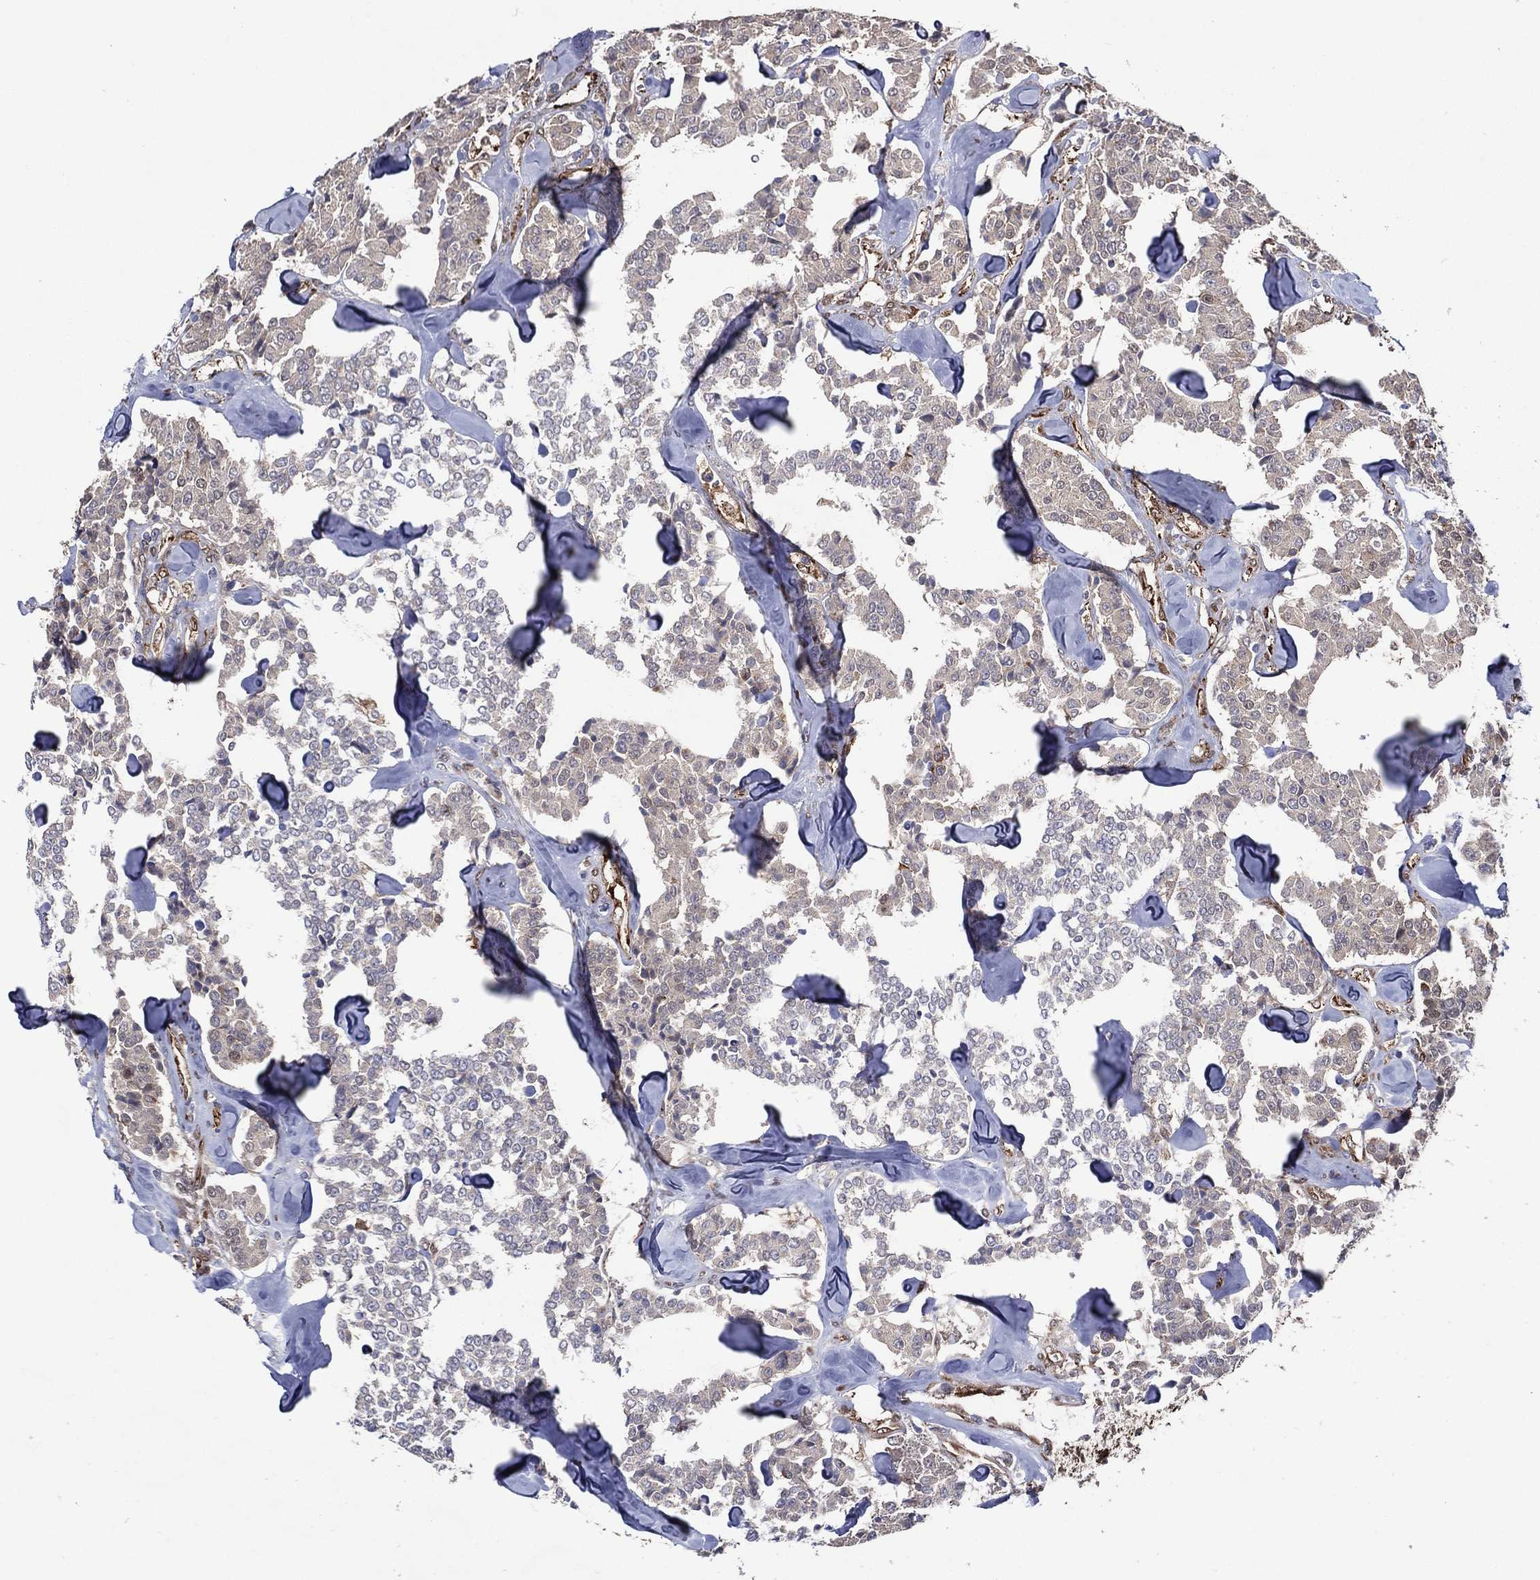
{"staining": {"intensity": "negative", "quantity": "none", "location": "none"}, "tissue": "carcinoid", "cell_type": "Tumor cells", "image_type": "cancer", "snomed": [{"axis": "morphology", "description": "Carcinoid, malignant, NOS"}, {"axis": "topography", "description": "Pancreas"}], "caption": "Protein analysis of carcinoid (malignant) demonstrates no significant expression in tumor cells. Nuclei are stained in blue.", "gene": "ARHGAP11A", "patient": {"sex": "male", "age": 41}}